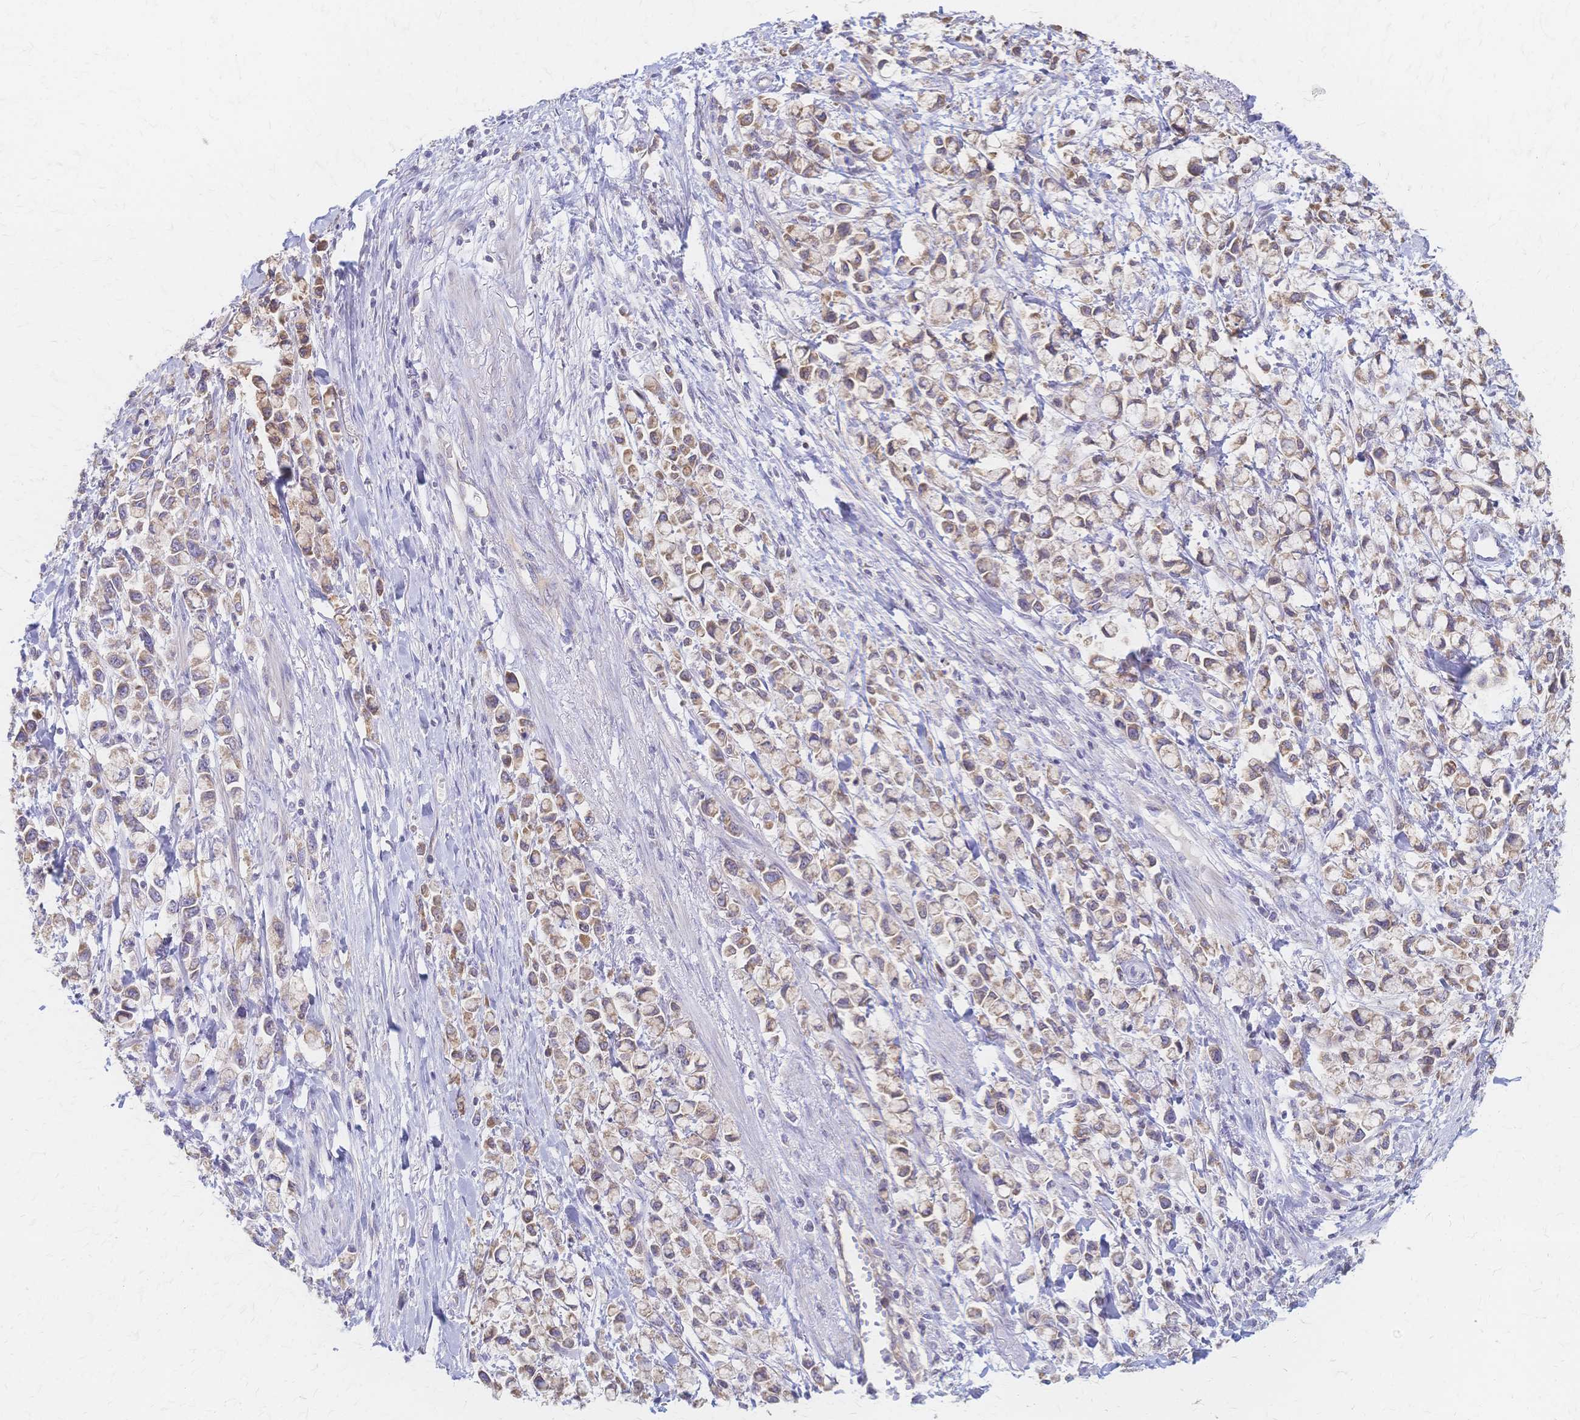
{"staining": {"intensity": "weak", "quantity": ">75%", "location": "cytoplasmic/membranous"}, "tissue": "stomach cancer", "cell_type": "Tumor cells", "image_type": "cancer", "snomed": [{"axis": "morphology", "description": "Adenocarcinoma, NOS"}, {"axis": "topography", "description": "Stomach"}], "caption": "Immunohistochemical staining of human stomach cancer exhibits low levels of weak cytoplasmic/membranous protein positivity in about >75% of tumor cells.", "gene": "CYB5A", "patient": {"sex": "female", "age": 81}}